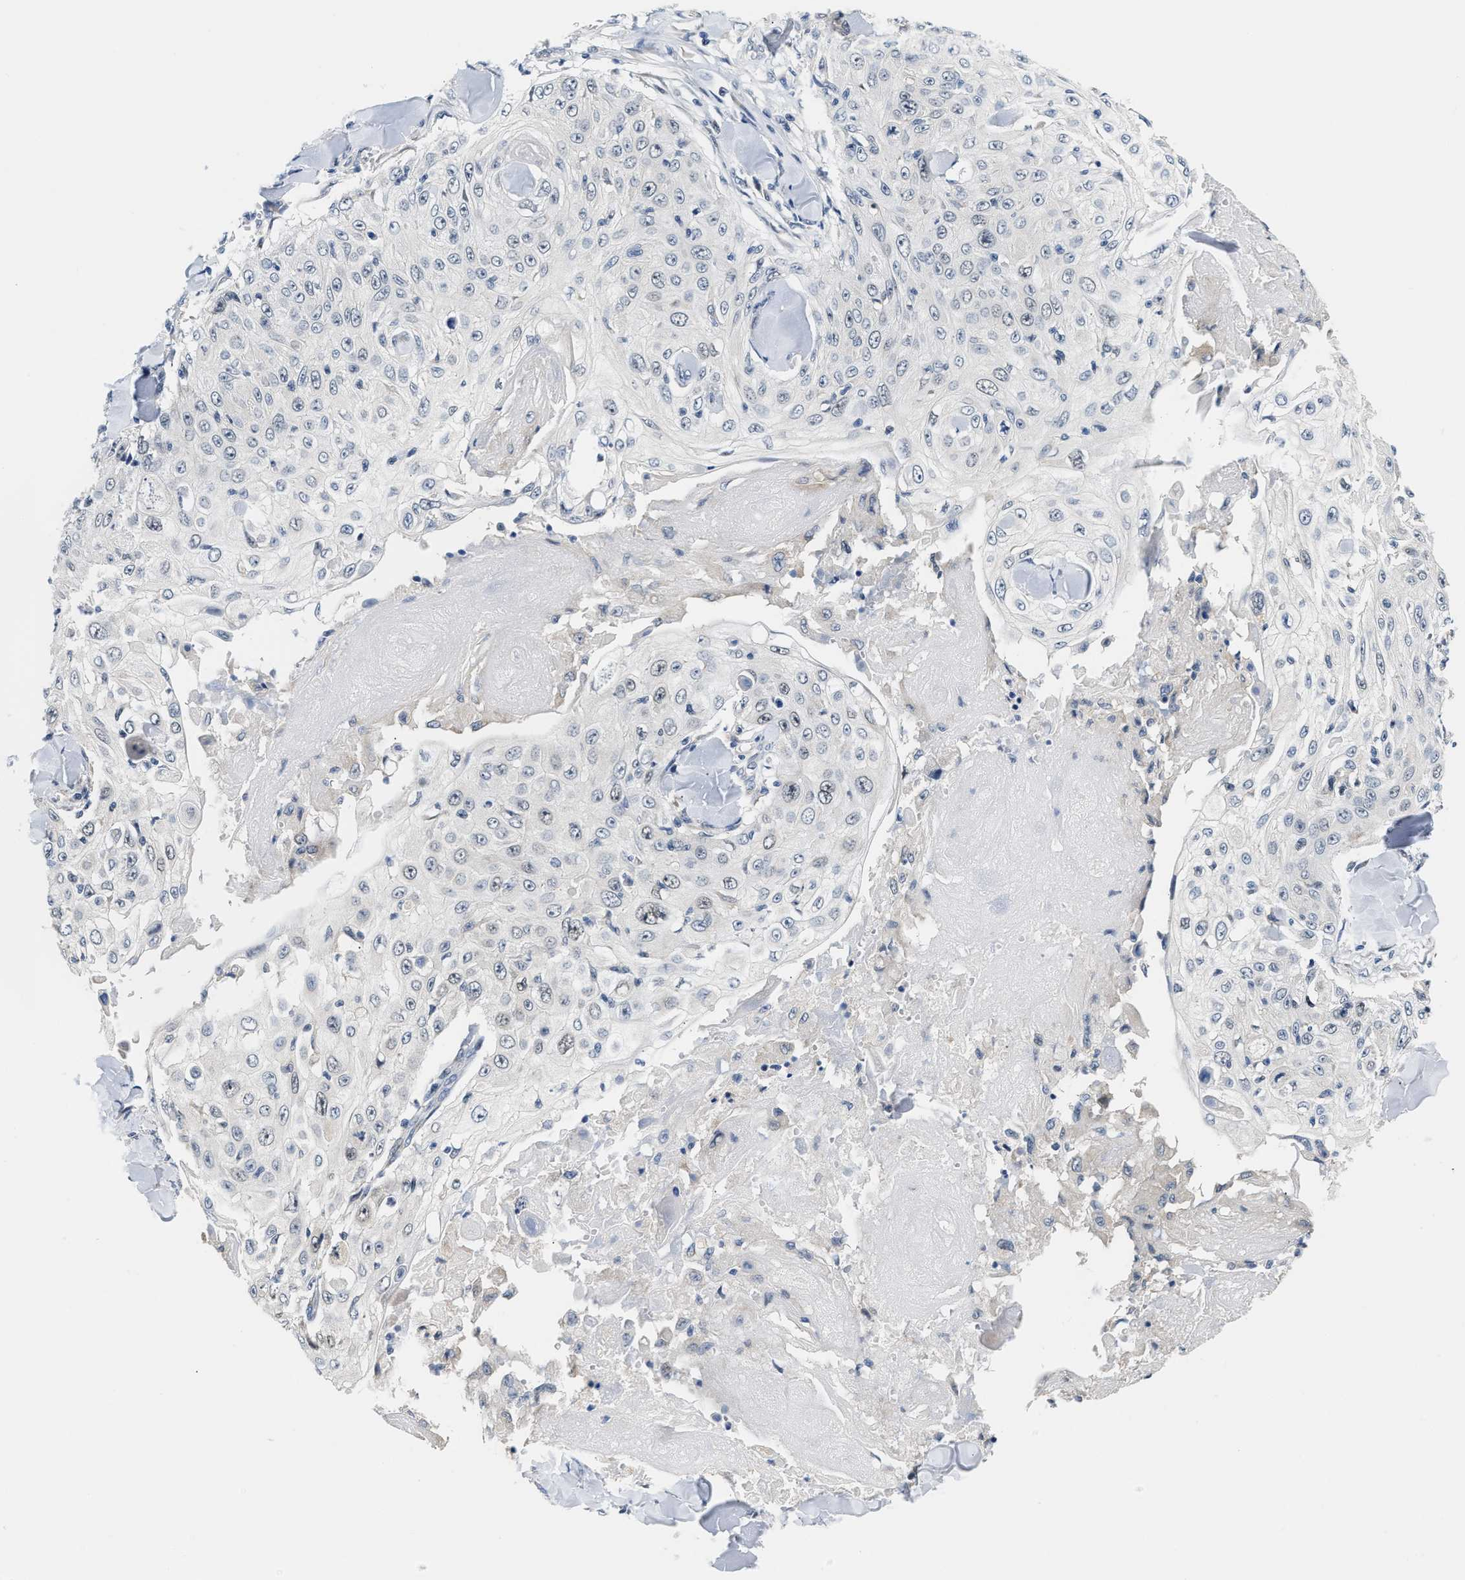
{"staining": {"intensity": "negative", "quantity": "none", "location": "none"}, "tissue": "skin cancer", "cell_type": "Tumor cells", "image_type": "cancer", "snomed": [{"axis": "morphology", "description": "Squamous cell carcinoma, NOS"}, {"axis": "topography", "description": "Skin"}], "caption": "A high-resolution photomicrograph shows immunohistochemistry staining of skin squamous cell carcinoma, which demonstrates no significant expression in tumor cells. (Stains: DAB (3,3'-diaminobenzidine) IHC with hematoxylin counter stain, Microscopy: brightfield microscopy at high magnification).", "gene": "CLGN", "patient": {"sex": "male", "age": 86}}